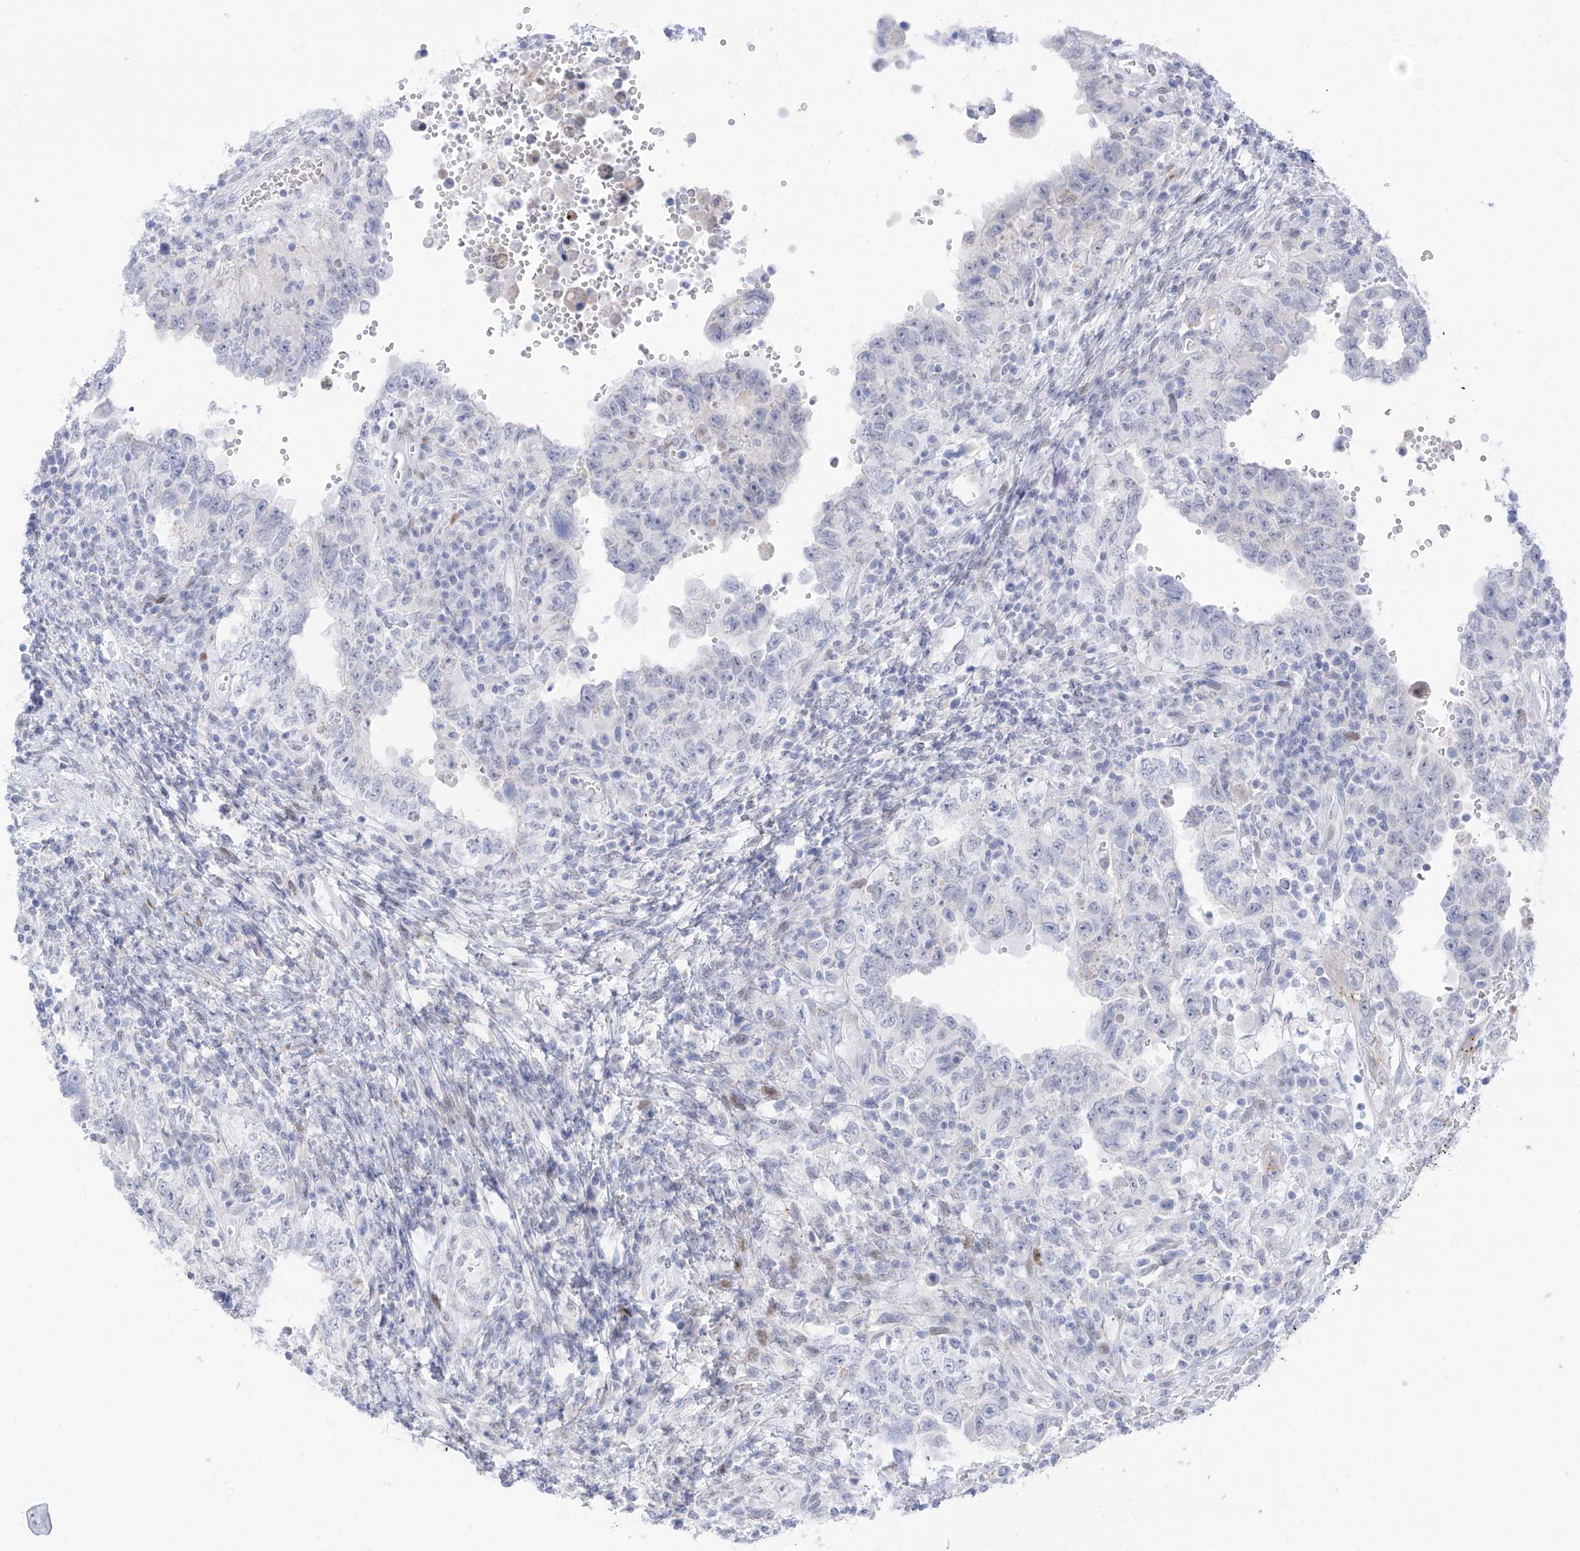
{"staining": {"intensity": "negative", "quantity": "none", "location": "none"}, "tissue": "testis cancer", "cell_type": "Tumor cells", "image_type": "cancer", "snomed": [{"axis": "morphology", "description": "Carcinoma, Embryonal, NOS"}, {"axis": "topography", "description": "Testis"}], "caption": "IHC histopathology image of neoplastic tissue: human testis cancer (embryonal carcinoma) stained with DAB (3,3'-diaminobenzidine) reveals no significant protein positivity in tumor cells.", "gene": "PSPH", "patient": {"sex": "male", "age": 26}}